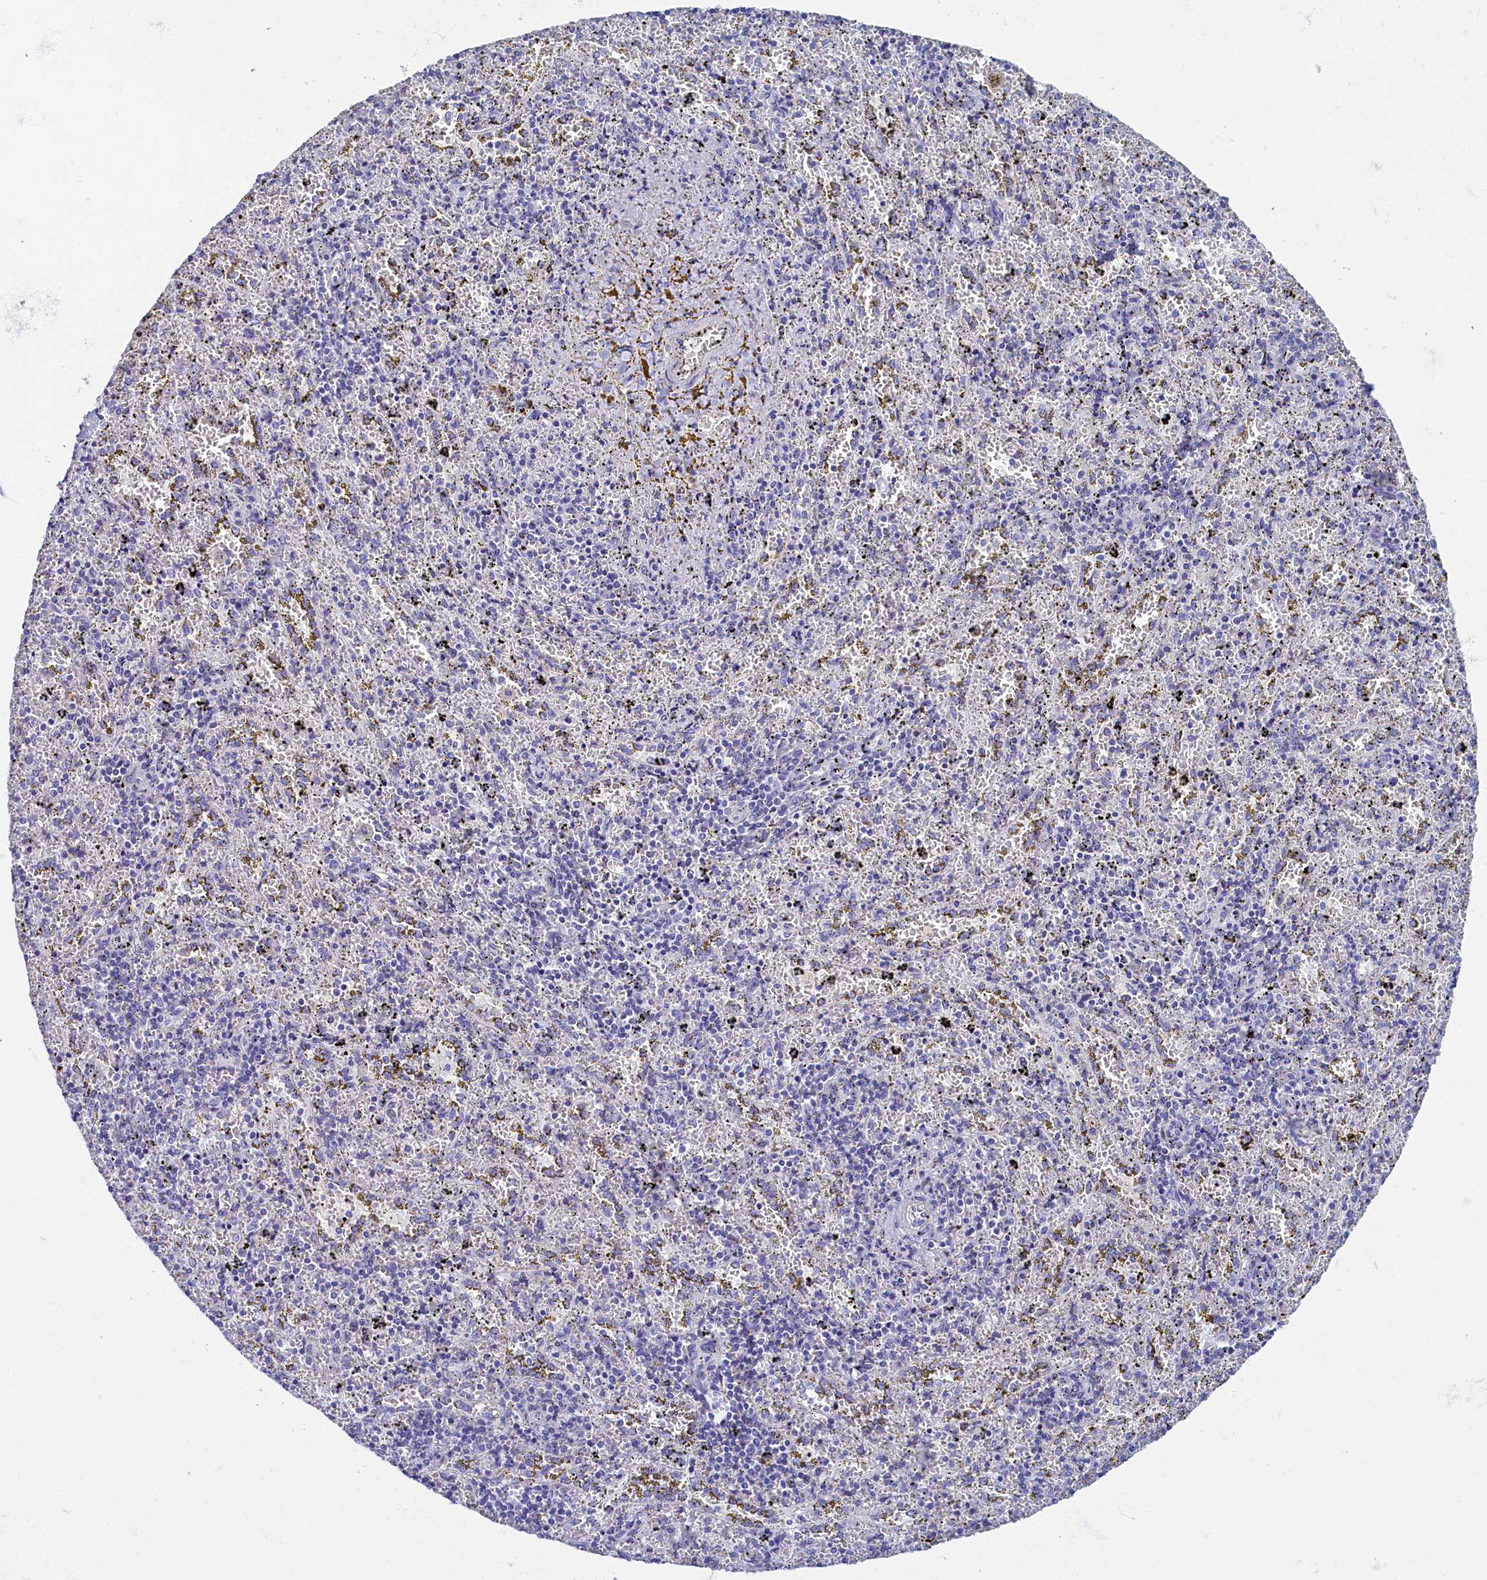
{"staining": {"intensity": "negative", "quantity": "none", "location": "none"}, "tissue": "spleen", "cell_type": "Cells in red pulp", "image_type": "normal", "snomed": [{"axis": "morphology", "description": "Normal tissue, NOS"}, {"axis": "topography", "description": "Spleen"}], "caption": "Immunohistochemistry (IHC) histopathology image of benign spleen: human spleen stained with DAB (3,3'-diaminobenzidine) reveals no significant protein expression in cells in red pulp. Brightfield microscopy of immunohistochemistry (IHC) stained with DAB (brown) and hematoxylin (blue), captured at high magnification.", "gene": "OCIAD2", "patient": {"sex": "male", "age": 11}}